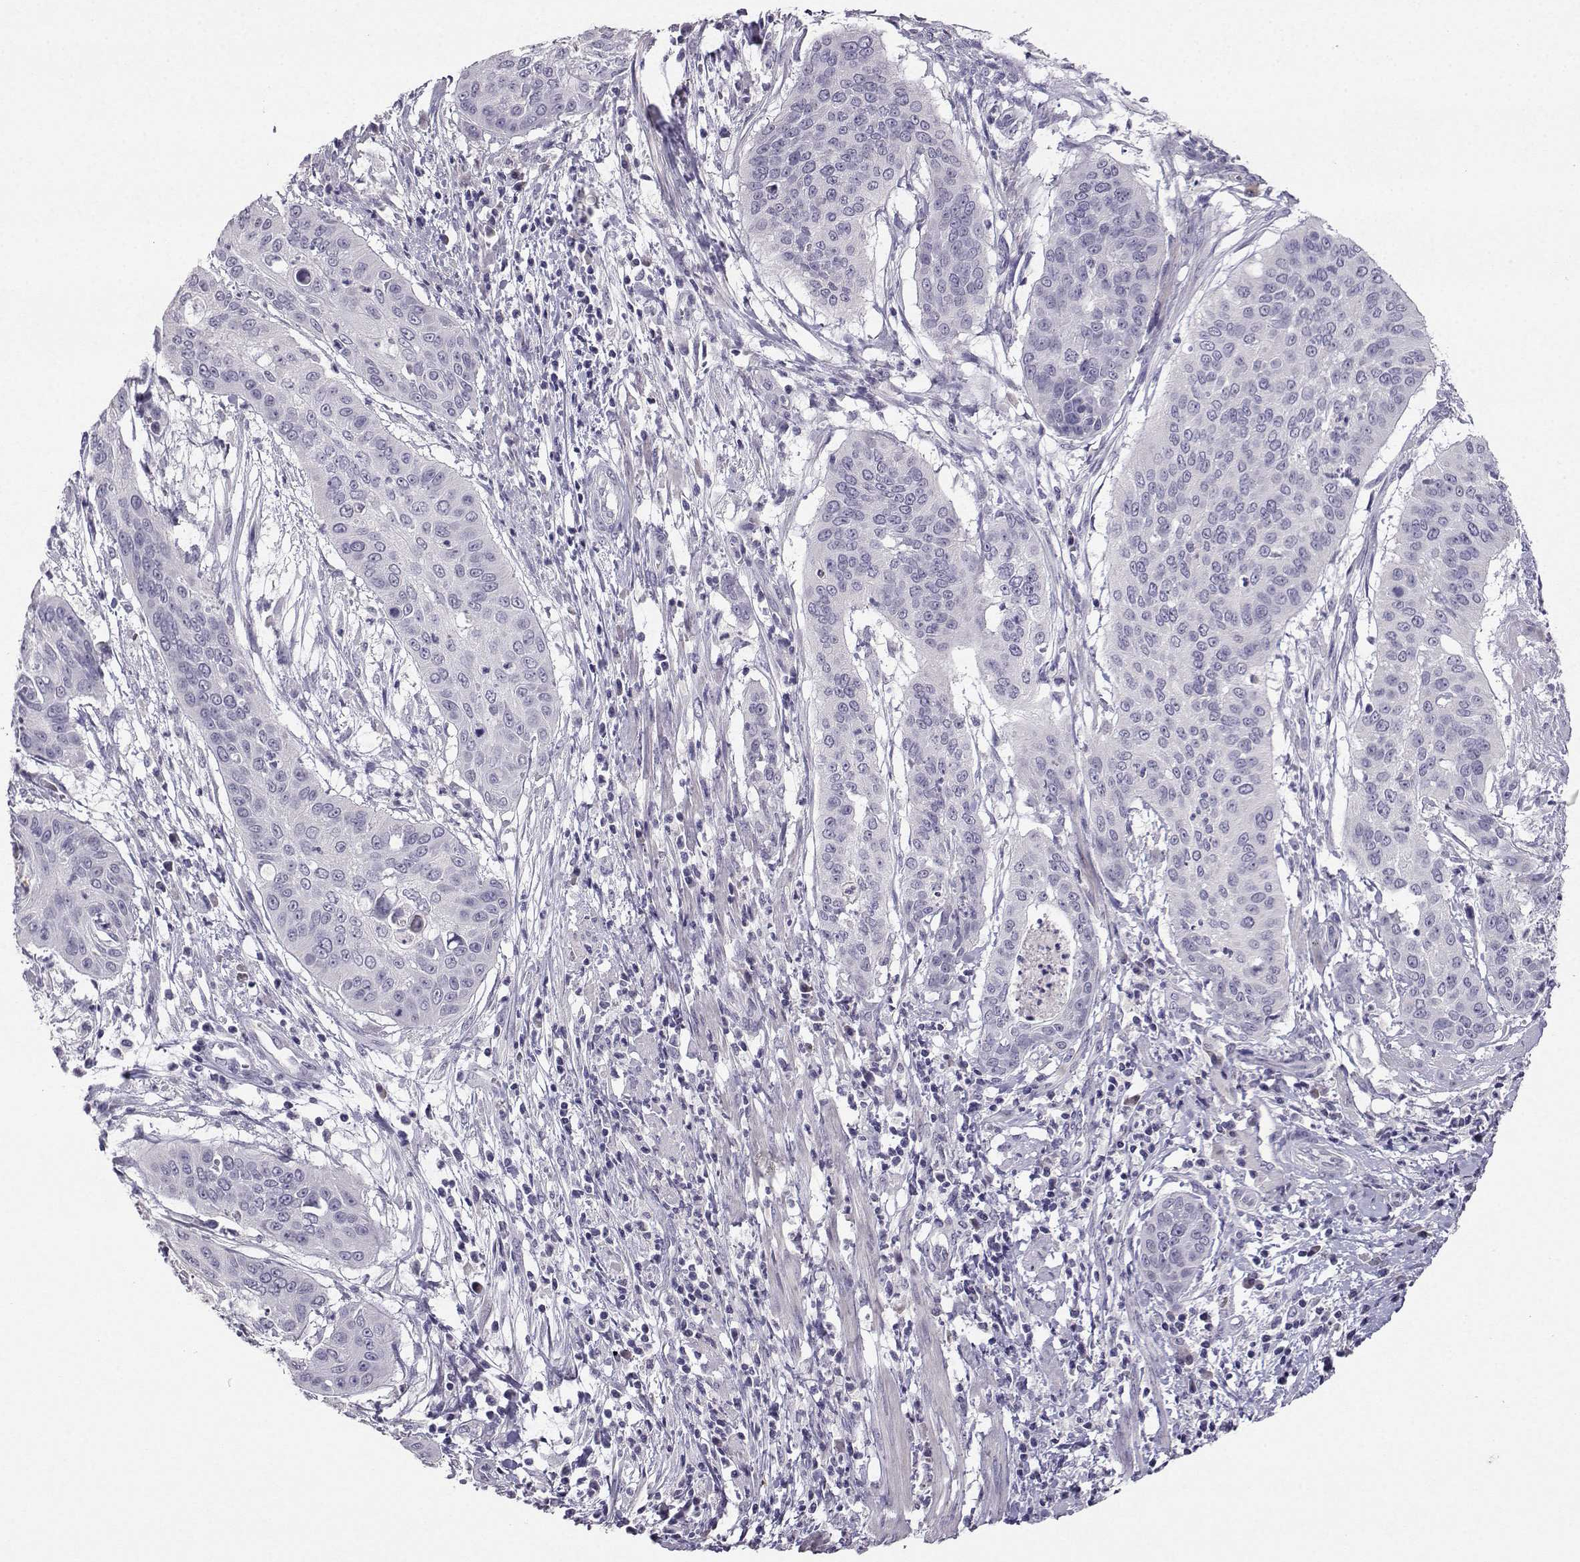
{"staining": {"intensity": "negative", "quantity": "none", "location": "none"}, "tissue": "cervical cancer", "cell_type": "Tumor cells", "image_type": "cancer", "snomed": [{"axis": "morphology", "description": "Squamous cell carcinoma, NOS"}, {"axis": "topography", "description": "Cervix"}], "caption": "An immunohistochemistry (IHC) histopathology image of cervical cancer is shown. There is no staining in tumor cells of cervical cancer.", "gene": "CRYBB1", "patient": {"sex": "female", "age": 39}}